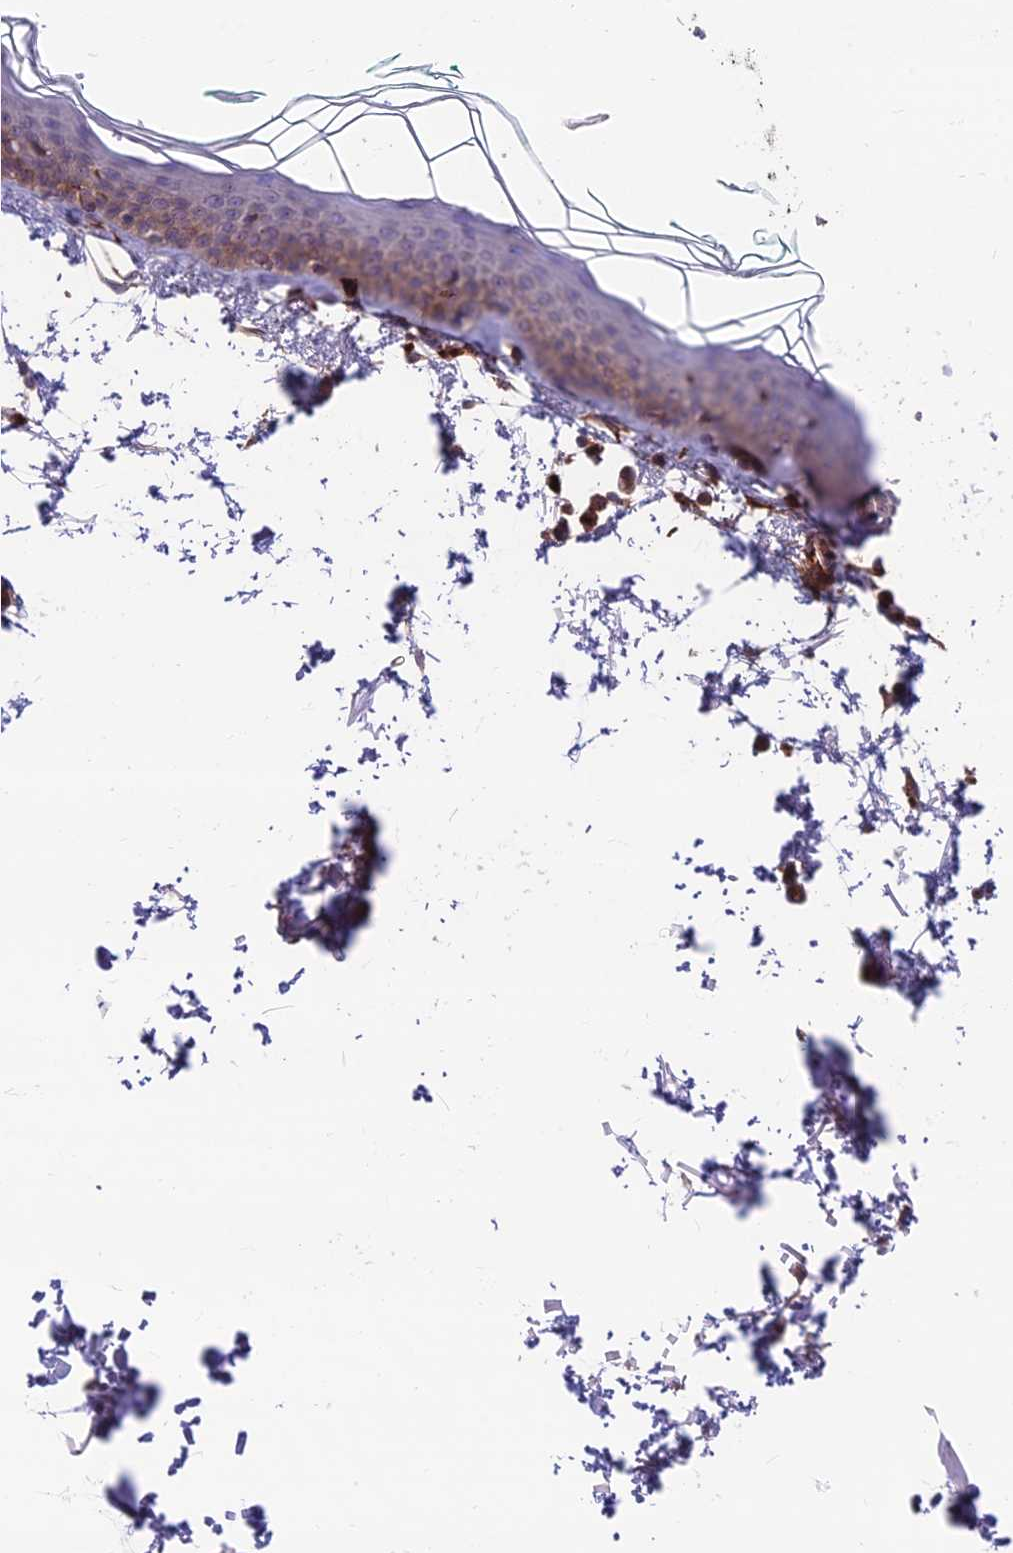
{"staining": {"intensity": "negative", "quantity": "none", "location": "none"}, "tissue": "skin", "cell_type": "Fibroblasts", "image_type": "normal", "snomed": [{"axis": "morphology", "description": "Normal tissue, NOS"}, {"axis": "topography", "description": "Skin"}], "caption": "A micrograph of human skin is negative for staining in fibroblasts. (DAB immunohistochemistry visualized using brightfield microscopy, high magnification).", "gene": "RTN4RL1", "patient": {"sex": "male", "age": 66}}